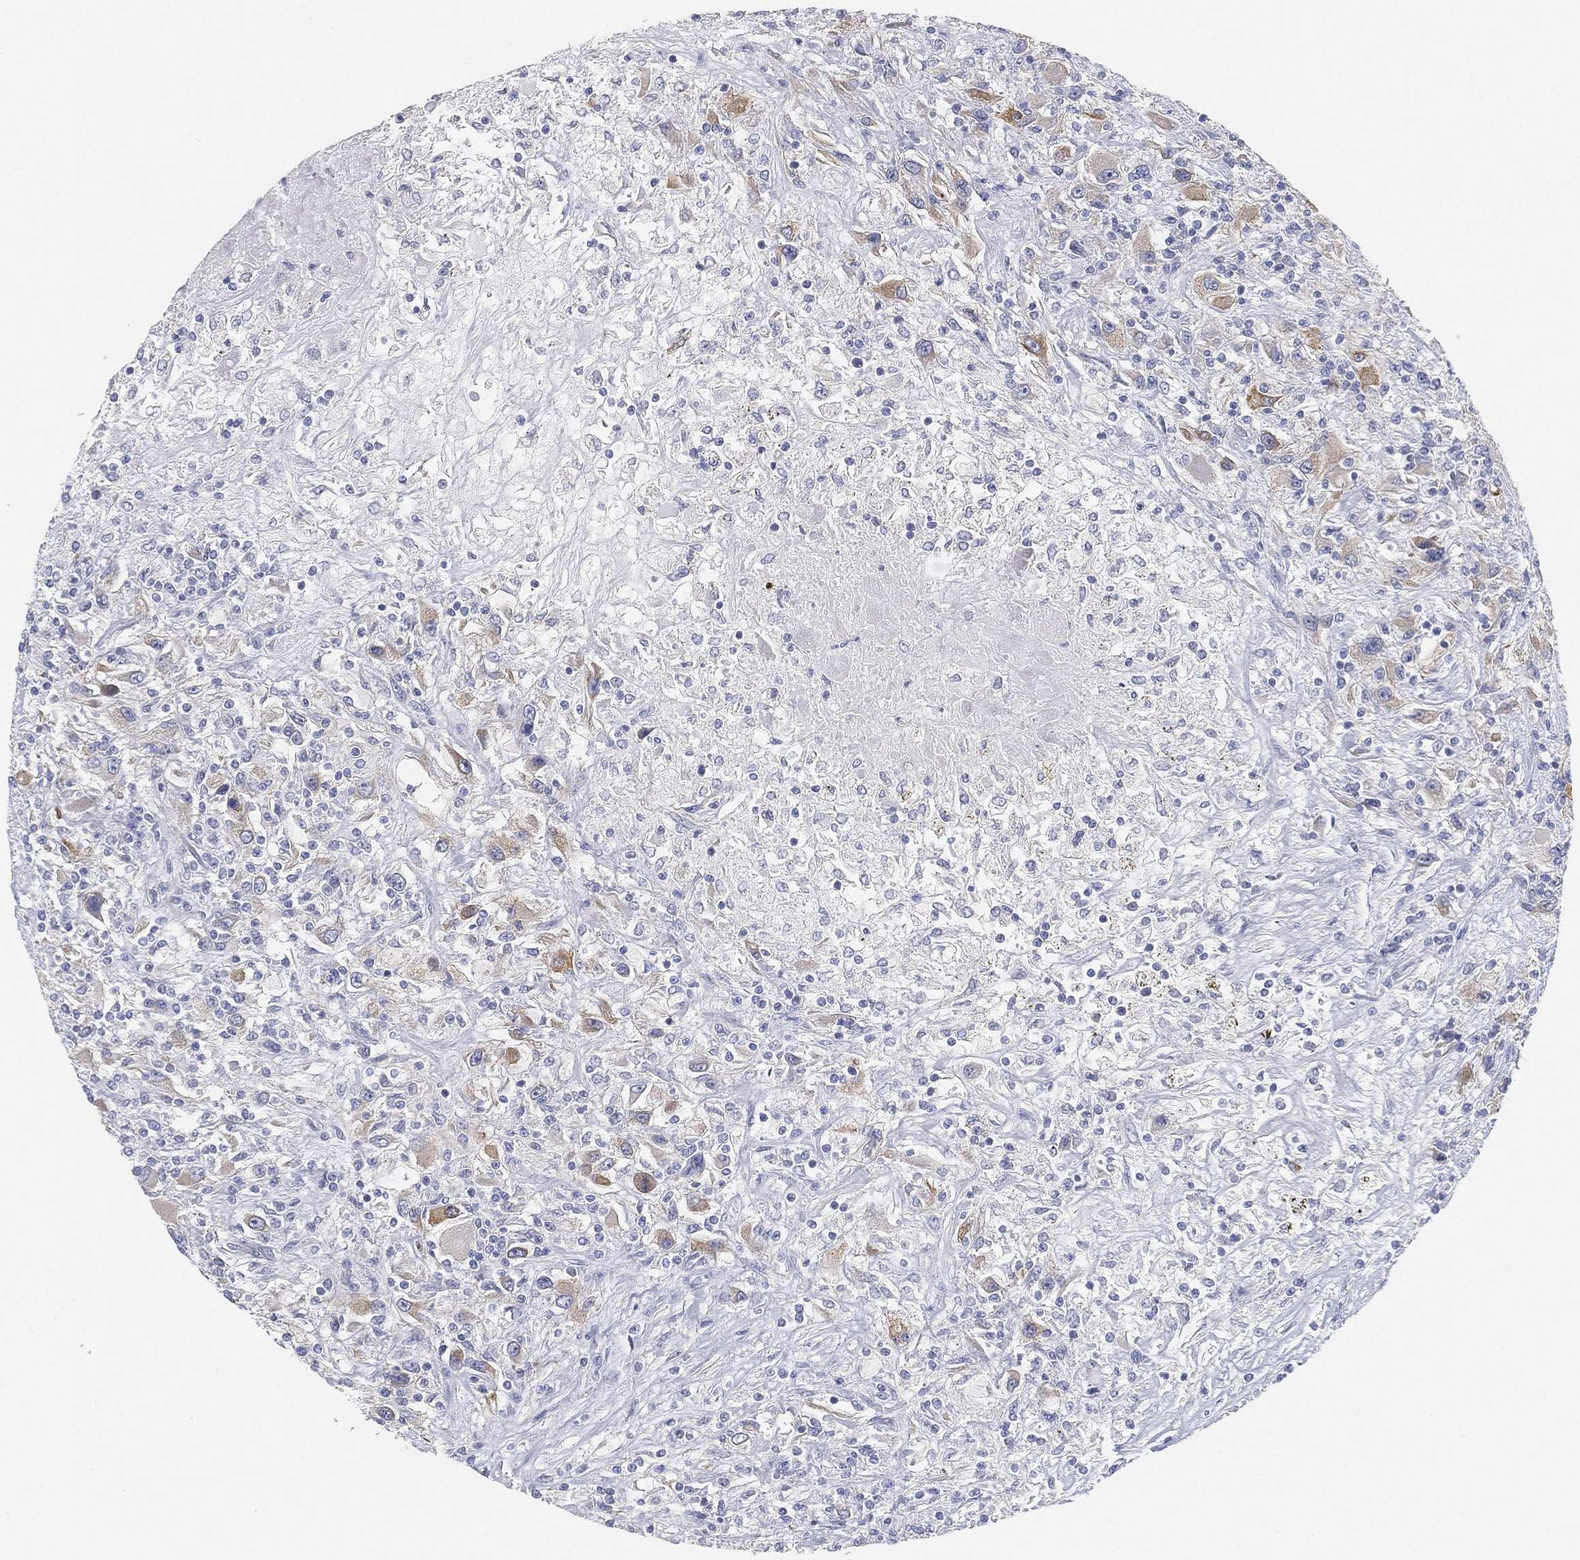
{"staining": {"intensity": "moderate", "quantity": "<25%", "location": "cytoplasmic/membranous"}, "tissue": "renal cancer", "cell_type": "Tumor cells", "image_type": "cancer", "snomed": [{"axis": "morphology", "description": "Adenocarcinoma, NOS"}, {"axis": "topography", "description": "Kidney"}], "caption": "Immunohistochemistry image of human renal cancer (adenocarcinoma) stained for a protein (brown), which shows low levels of moderate cytoplasmic/membranous expression in about <25% of tumor cells.", "gene": "TMEM25", "patient": {"sex": "female", "age": 67}}